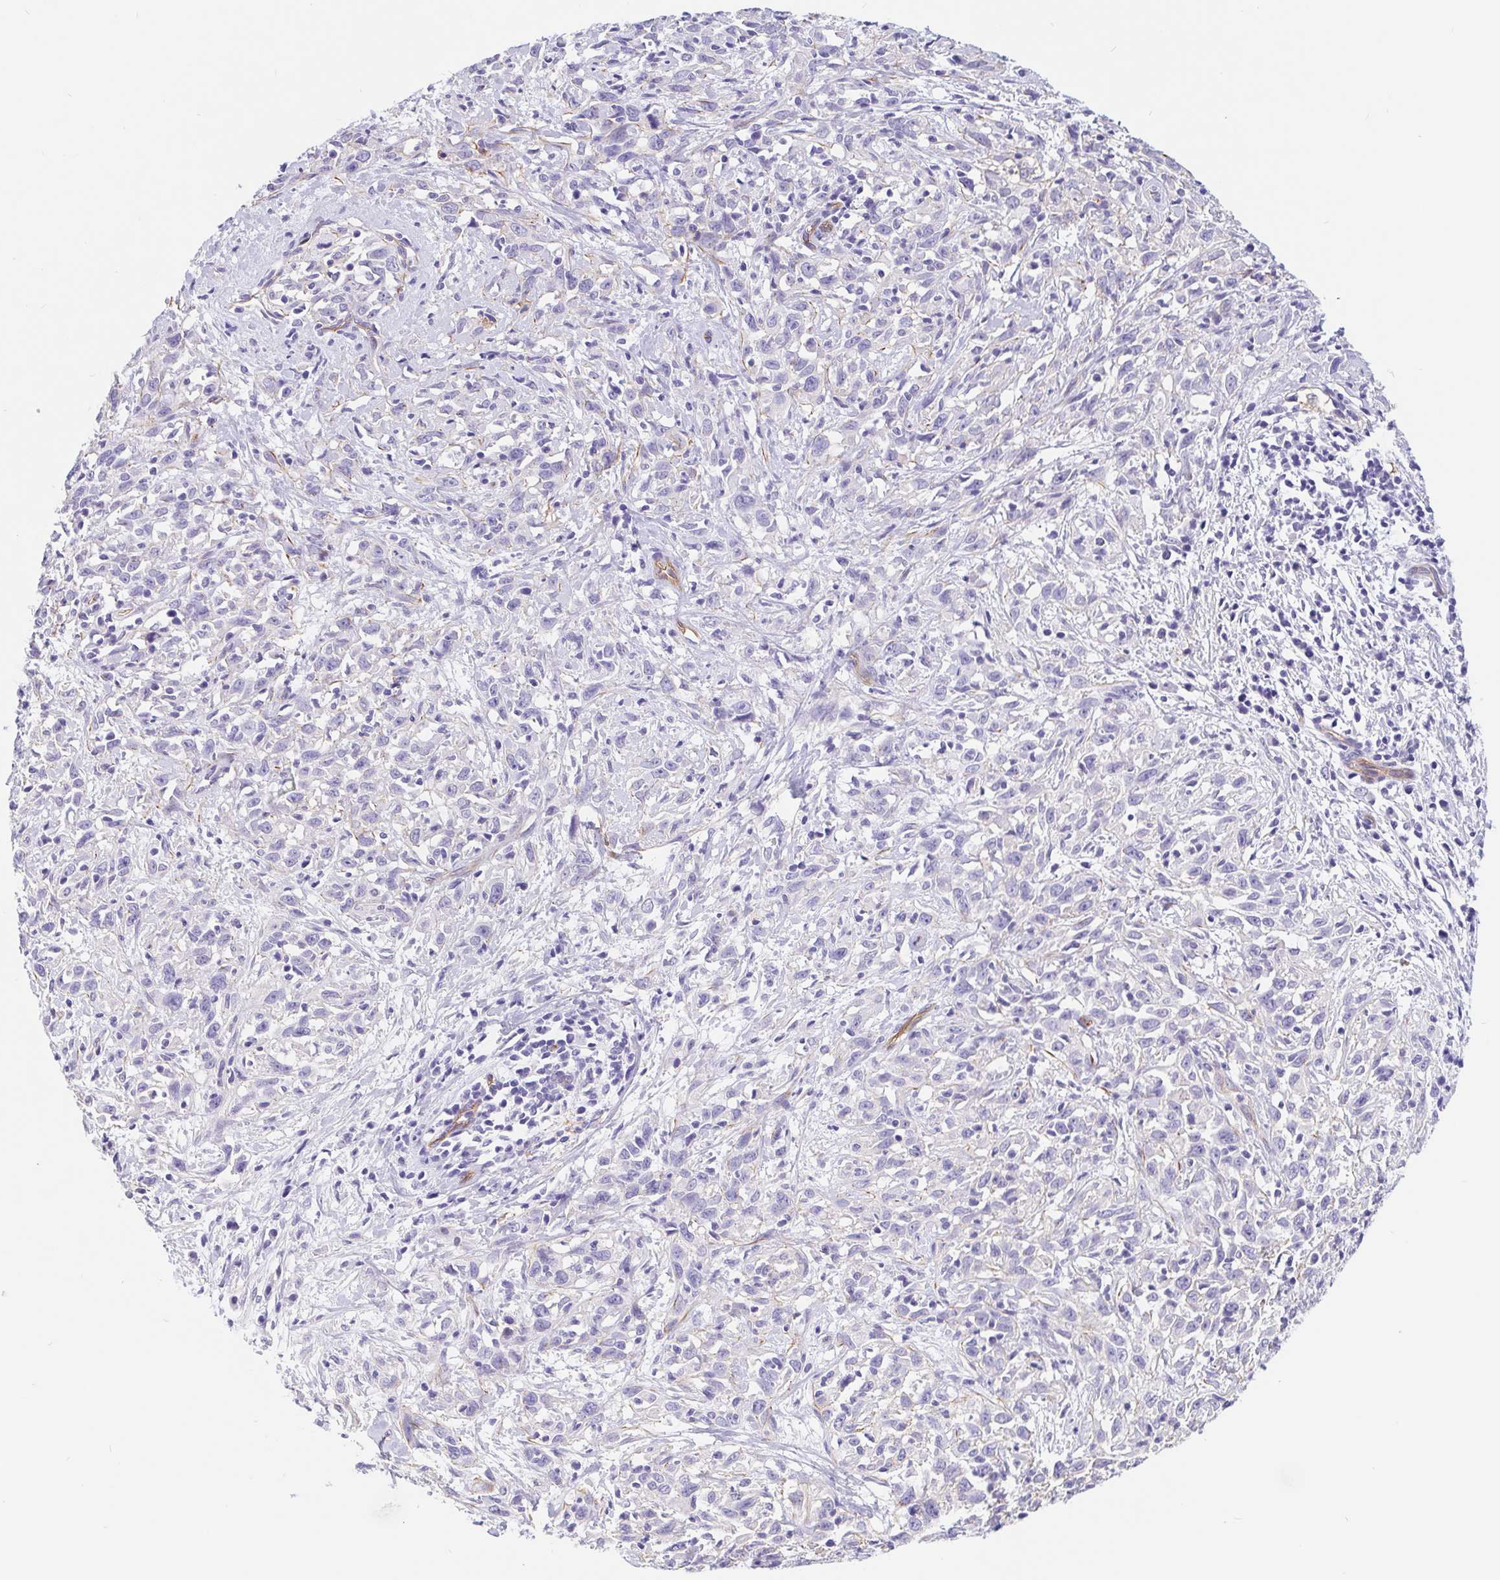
{"staining": {"intensity": "negative", "quantity": "none", "location": "none"}, "tissue": "cervical cancer", "cell_type": "Tumor cells", "image_type": "cancer", "snomed": [{"axis": "morphology", "description": "Adenocarcinoma, NOS"}, {"axis": "topography", "description": "Cervix"}], "caption": "Tumor cells are negative for protein expression in human cervical adenocarcinoma. (Immunohistochemistry, brightfield microscopy, high magnification).", "gene": "LIMCH1", "patient": {"sex": "female", "age": 40}}